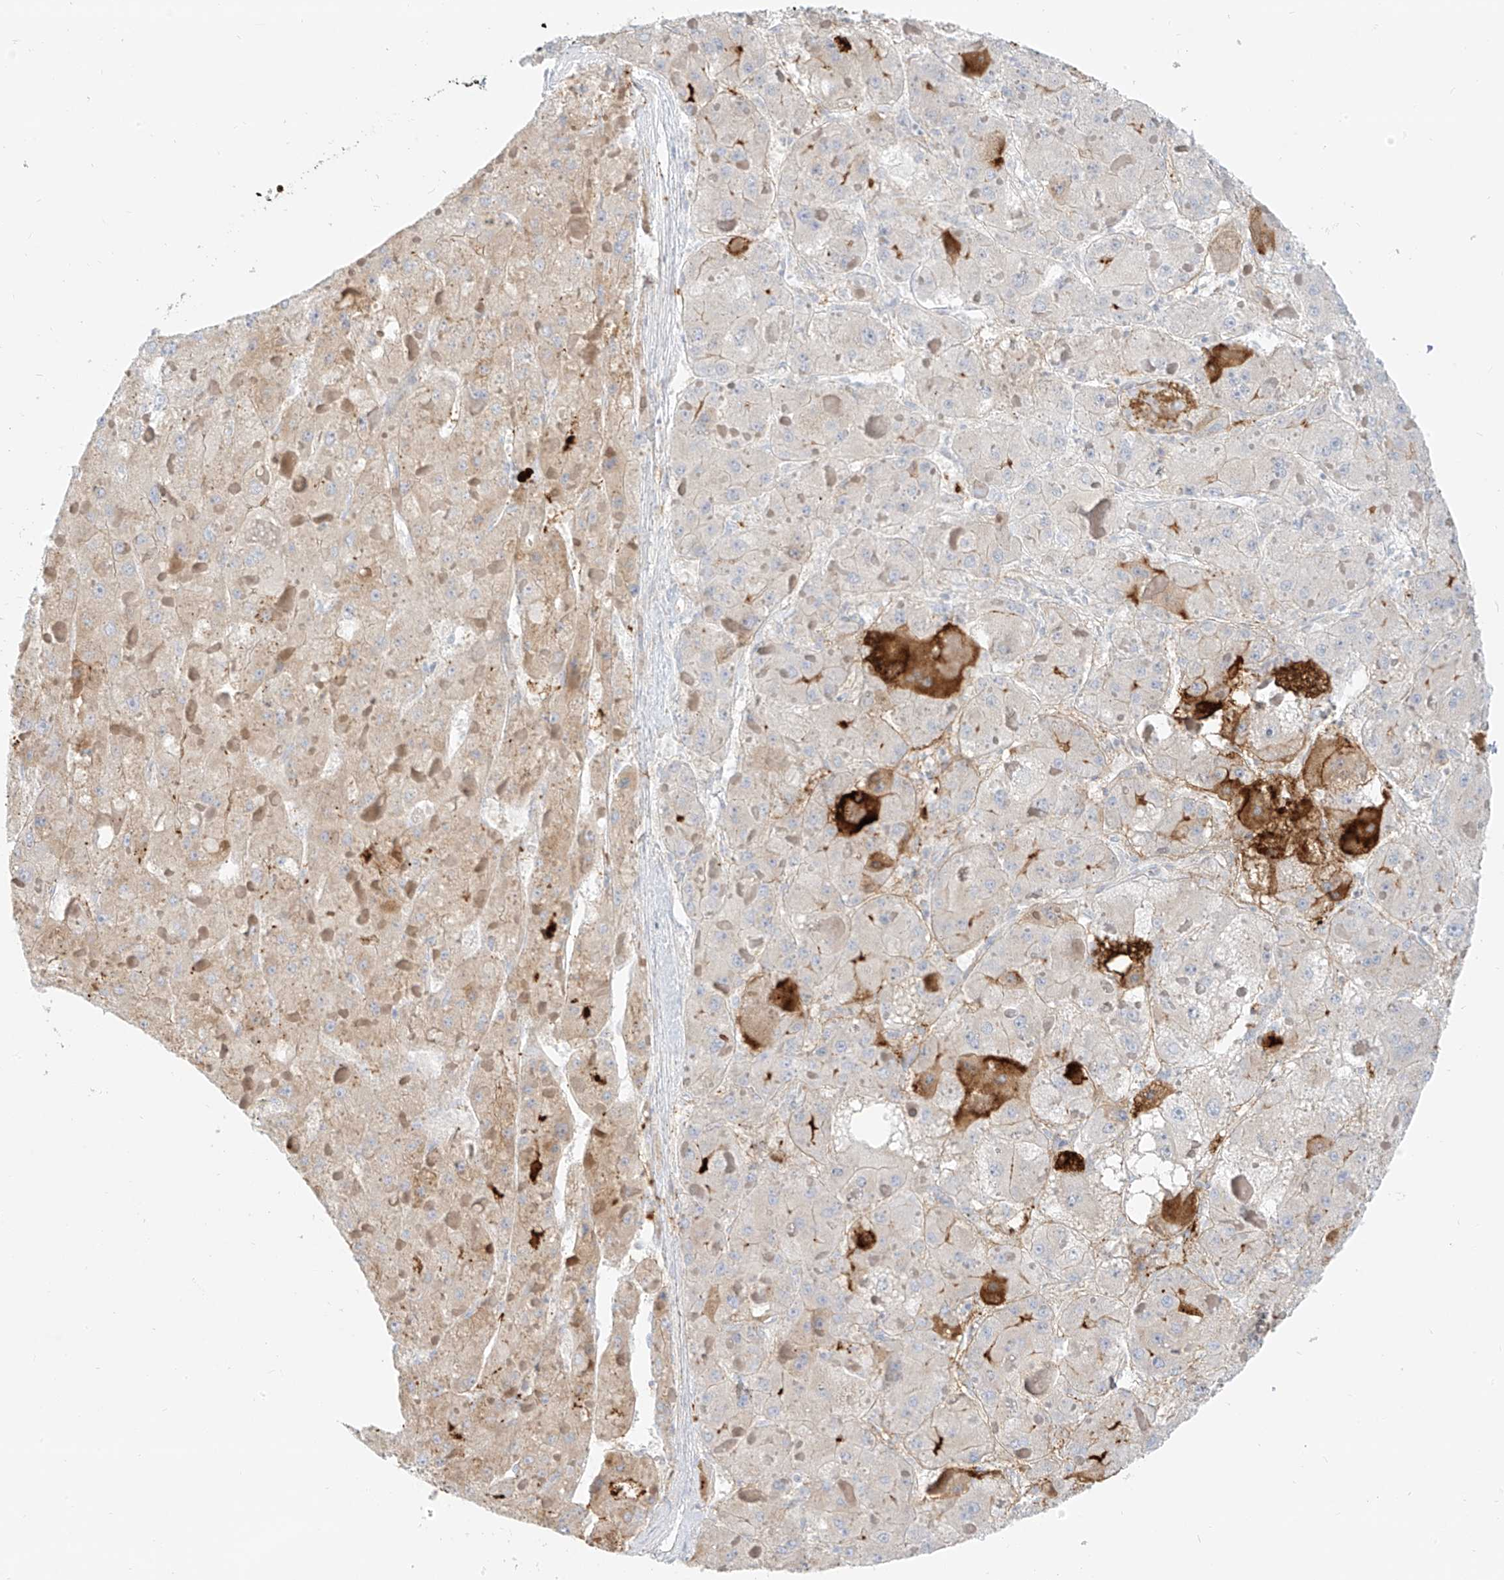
{"staining": {"intensity": "moderate", "quantity": "<25%", "location": "cytoplasmic/membranous"}, "tissue": "liver cancer", "cell_type": "Tumor cells", "image_type": "cancer", "snomed": [{"axis": "morphology", "description": "Carcinoma, Hepatocellular, NOS"}, {"axis": "topography", "description": "Liver"}], "caption": "Hepatocellular carcinoma (liver) stained with DAB immunohistochemistry shows low levels of moderate cytoplasmic/membranous staining in about <25% of tumor cells.", "gene": "OCSTAMP", "patient": {"sex": "female", "age": 73}}